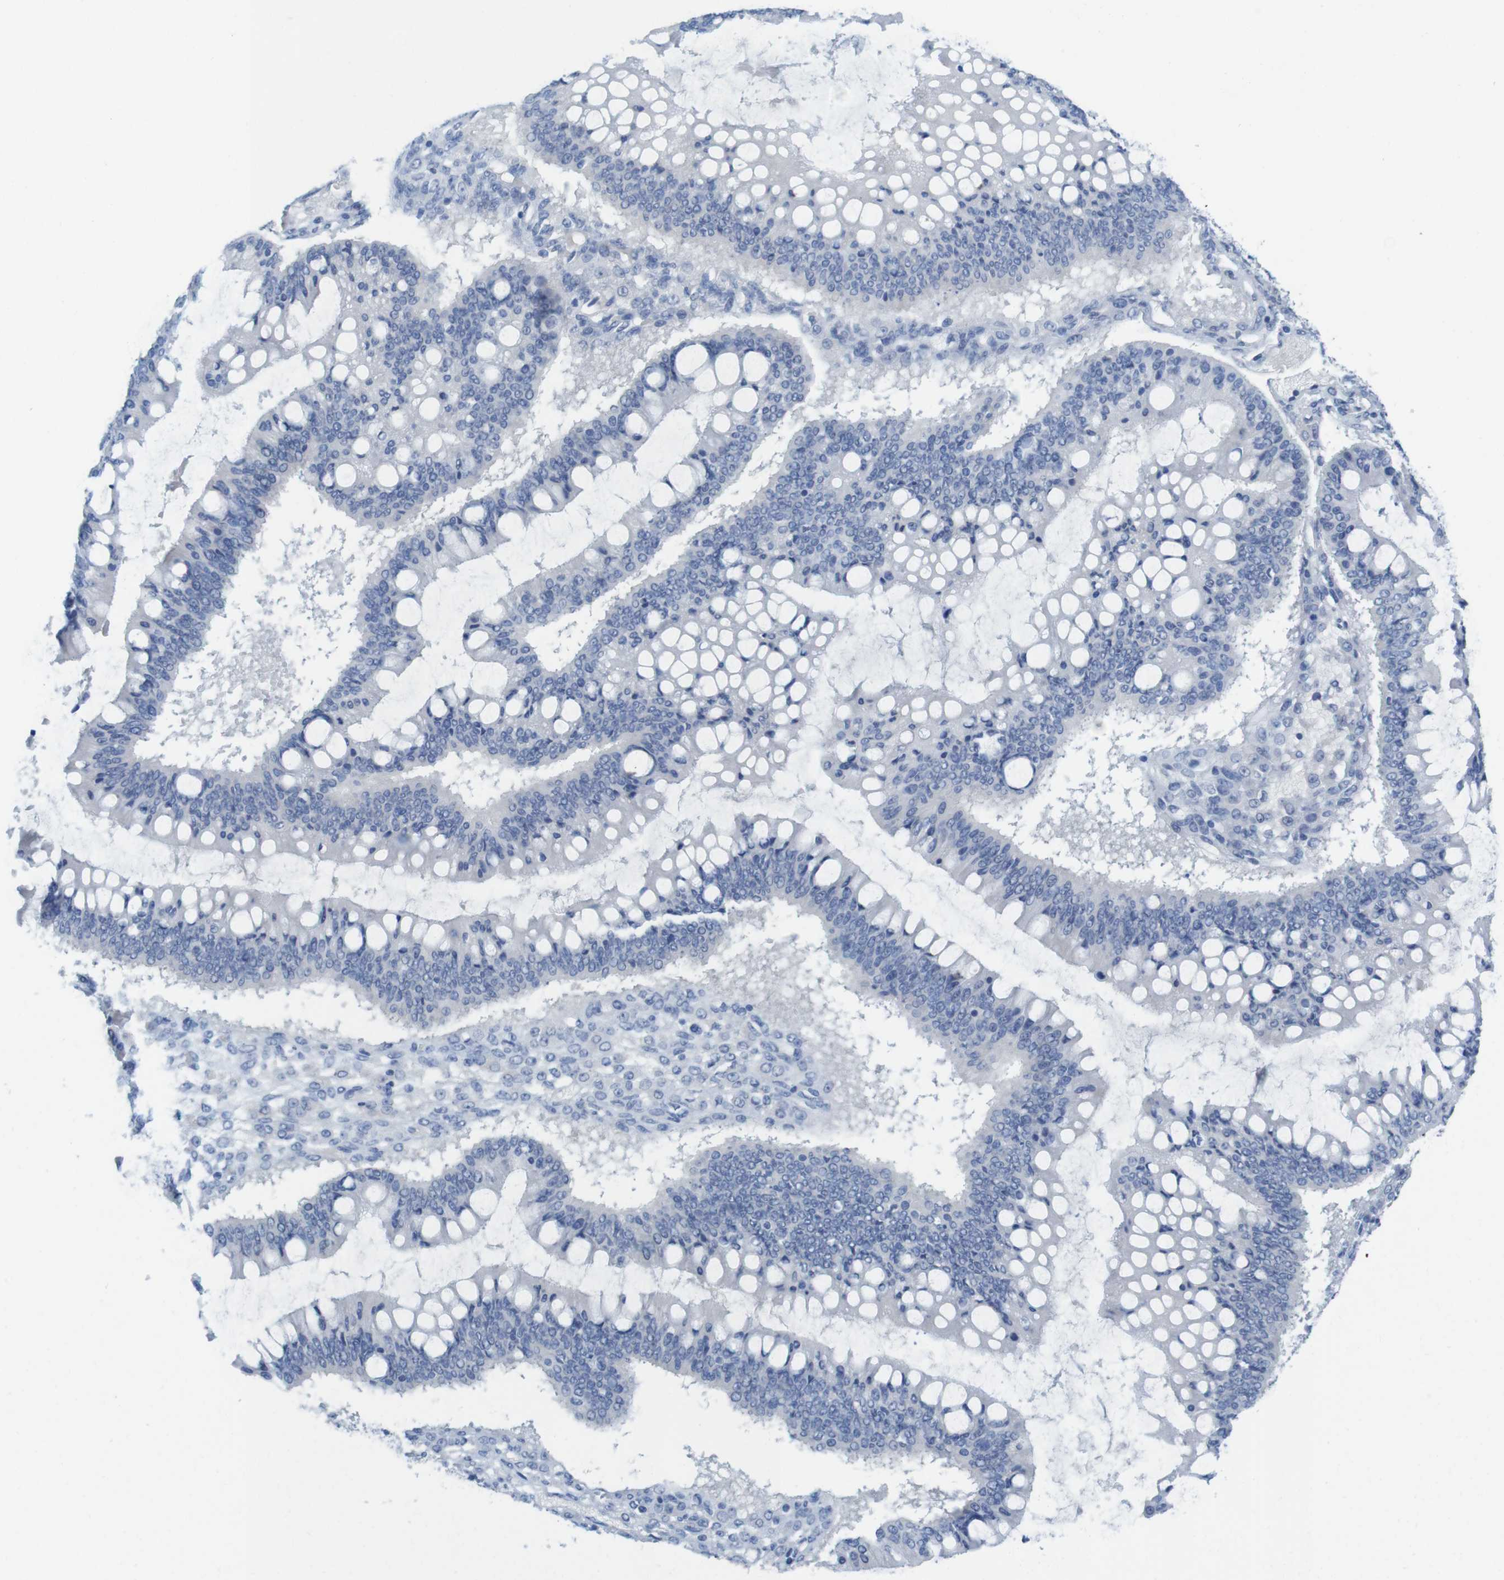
{"staining": {"intensity": "negative", "quantity": "none", "location": "none"}, "tissue": "ovarian cancer", "cell_type": "Tumor cells", "image_type": "cancer", "snomed": [{"axis": "morphology", "description": "Cystadenocarcinoma, mucinous, NOS"}, {"axis": "topography", "description": "Ovary"}], "caption": "The immunohistochemistry image has no significant positivity in tumor cells of mucinous cystadenocarcinoma (ovarian) tissue. Brightfield microscopy of immunohistochemistry stained with DAB (3,3'-diaminobenzidine) (brown) and hematoxylin (blue), captured at high magnification.", "gene": "CD5", "patient": {"sex": "female", "age": 73}}